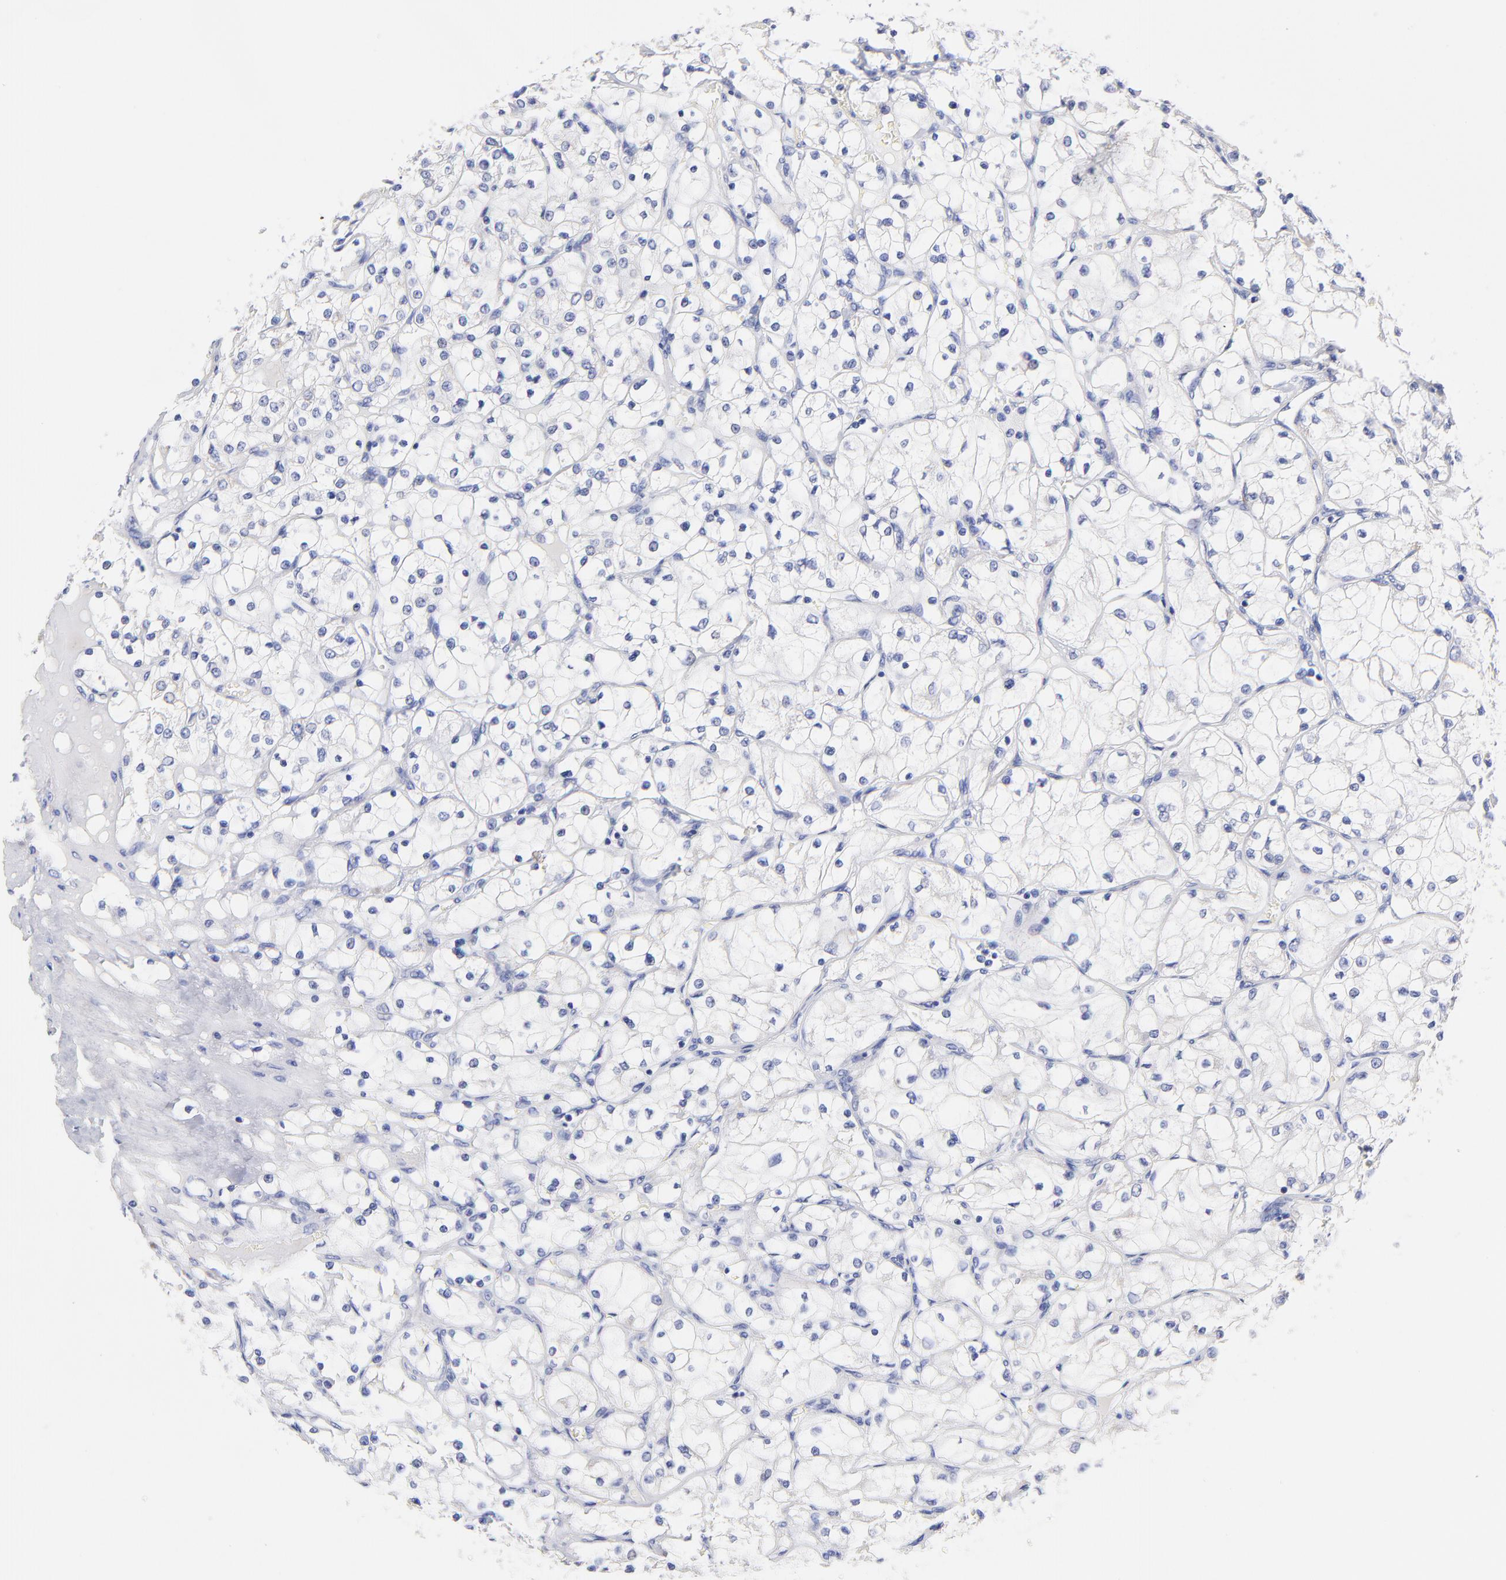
{"staining": {"intensity": "negative", "quantity": "none", "location": "none"}, "tissue": "renal cancer", "cell_type": "Tumor cells", "image_type": "cancer", "snomed": [{"axis": "morphology", "description": "Adenocarcinoma, NOS"}, {"axis": "topography", "description": "Kidney"}], "caption": "DAB immunohistochemical staining of renal cancer (adenocarcinoma) displays no significant positivity in tumor cells.", "gene": "C1QTNF6", "patient": {"sex": "male", "age": 61}}